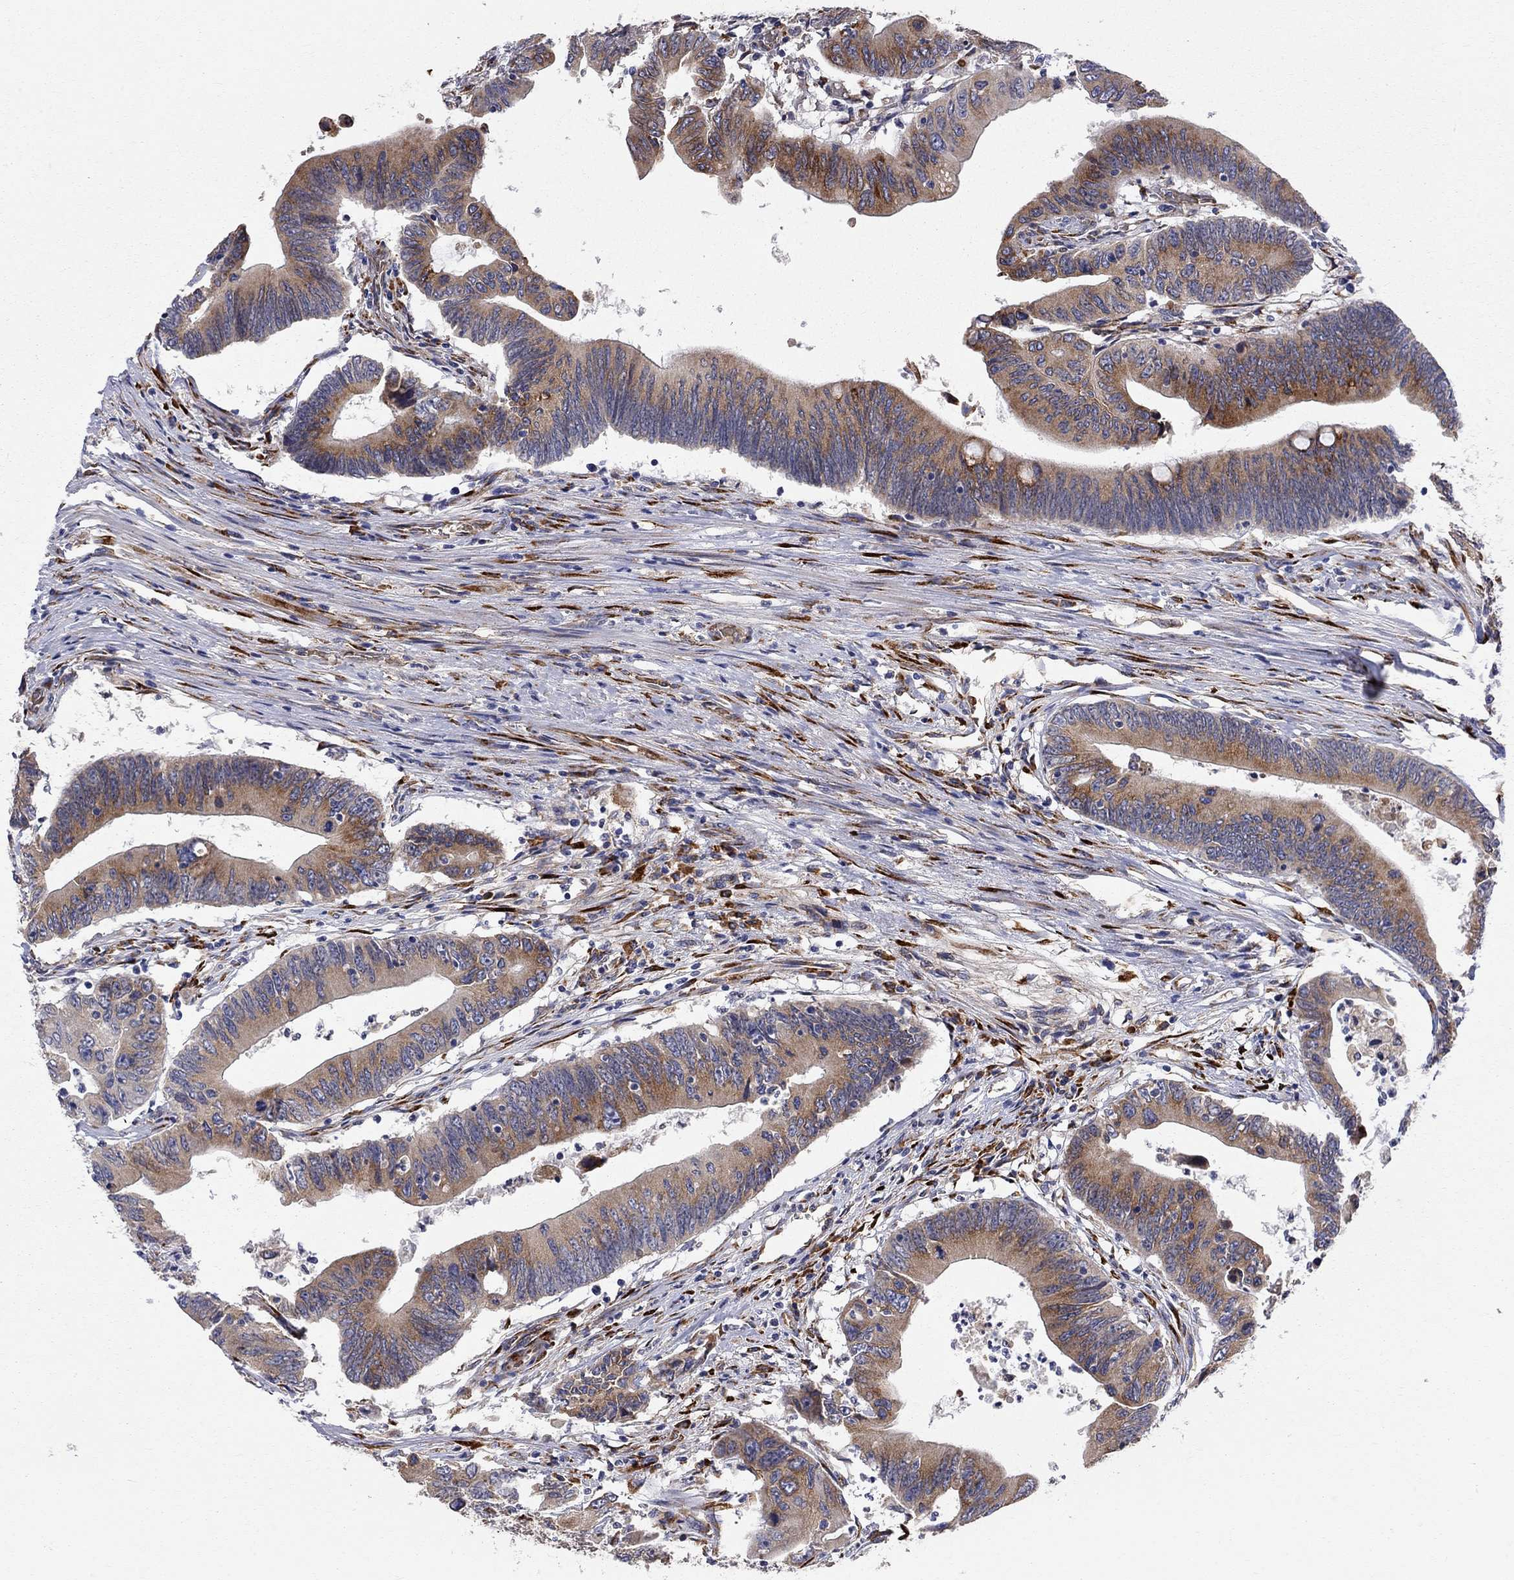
{"staining": {"intensity": "moderate", "quantity": "25%-75%", "location": "cytoplasmic/membranous"}, "tissue": "colorectal cancer", "cell_type": "Tumor cells", "image_type": "cancer", "snomed": [{"axis": "morphology", "description": "Adenocarcinoma, NOS"}, {"axis": "topography", "description": "Colon"}], "caption": "Colorectal adenocarcinoma stained with a brown dye demonstrates moderate cytoplasmic/membranous positive staining in about 25%-75% of tumor cells.", "gene": "CASTOR1", "patient": {"sex": "female", "age": 90}}